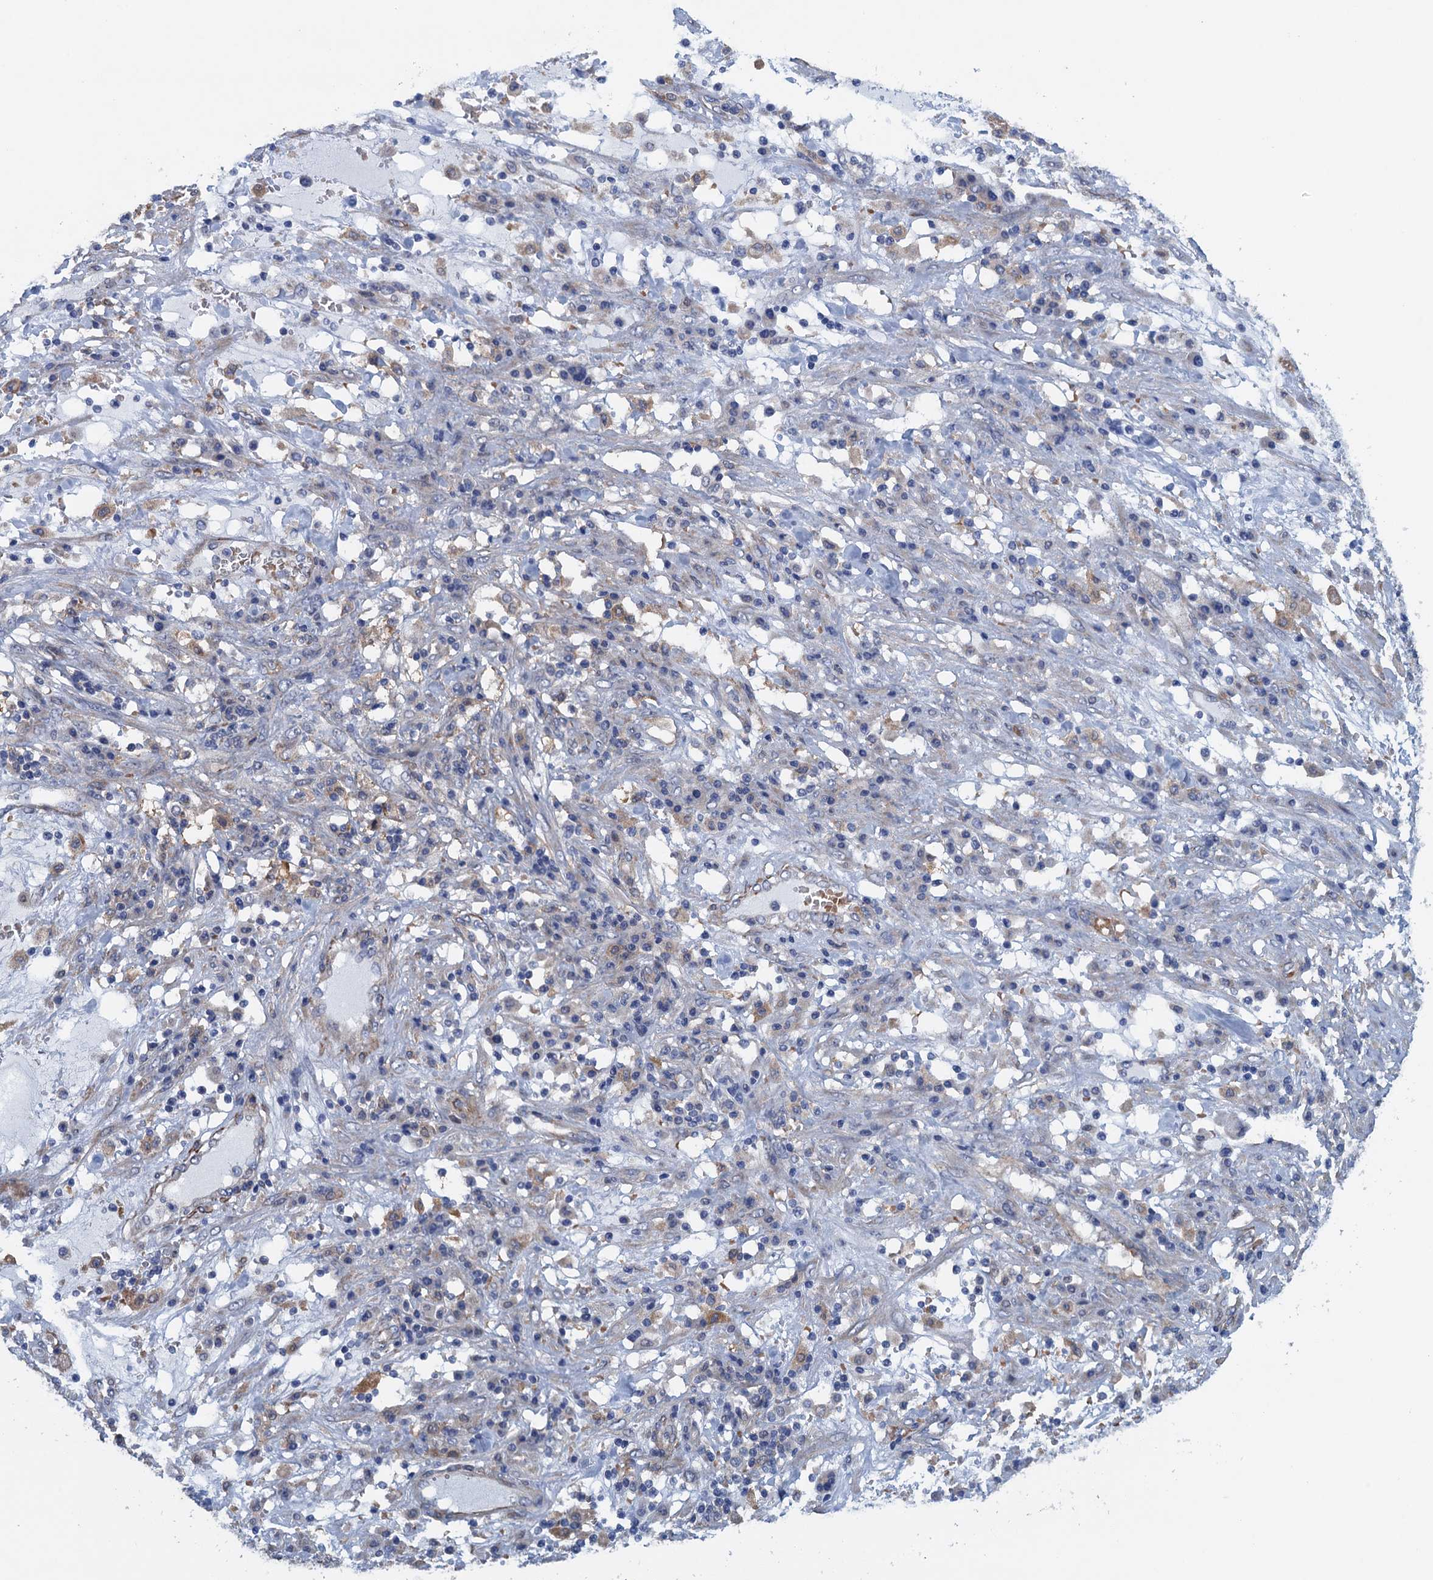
{"staining": {"intensity": "negative", "quantity": "none", "location": "none"}, "tissue": "endometrial cancer", "cell_type": "Tumor cells", "image_type": "cancer", "snomed": [{"axis": "morphology", "description": "Adenocarcinoma, NOS"}, {"axis": "topography", "description": "Endometrium"}], "caption": "An immunohistochemistry image of endometrial adenocarcinoma is shown. There is no staining in tumor cells of endometrial adenocarcinoma. The staining was performed using DAB to visualize the protein expression in brown, while the nuclei were stained in blue with hematoxylin (Magnification: 20x).", "gene": "RSAD2", "patient": {"sex": "female", "age": 49}}